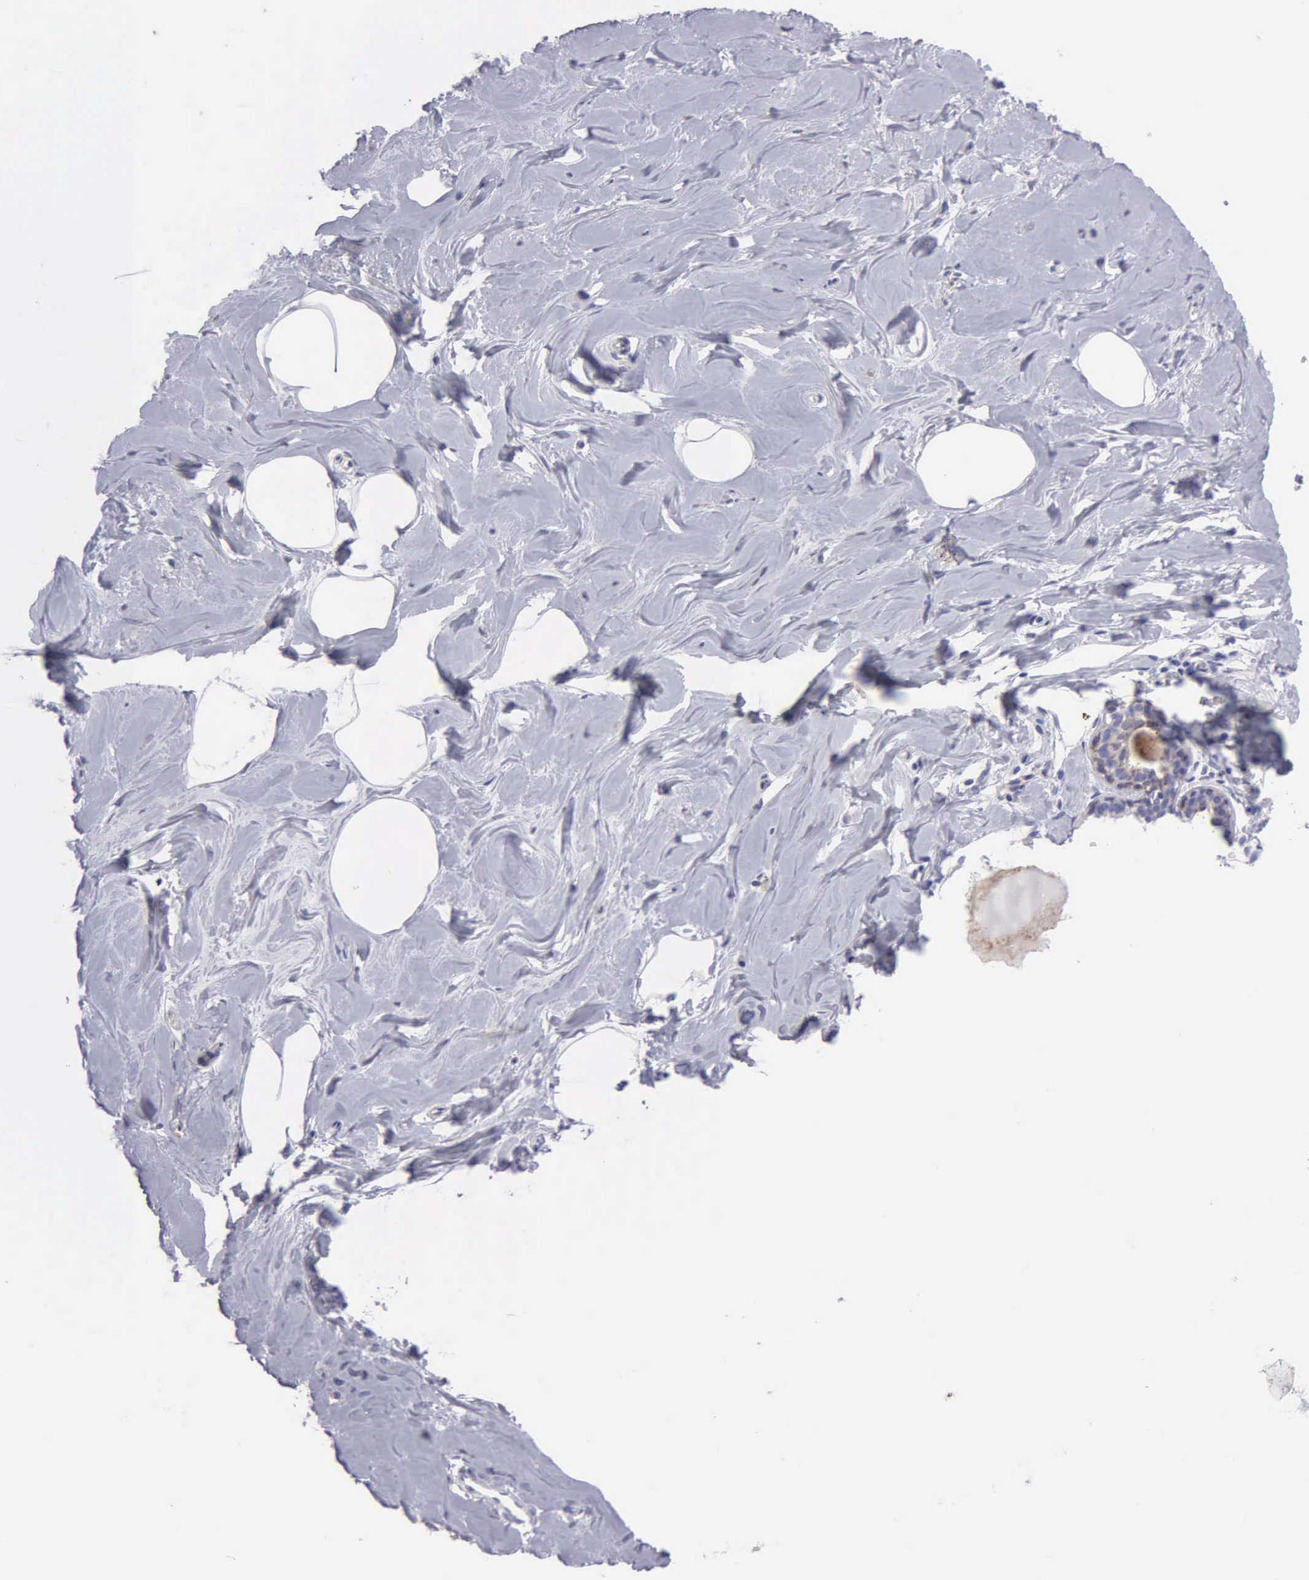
{"staining": {"intensity": "negative", "quantity": "none", "location": "none"}, "tissue": "breast", "cell_type": "Adipocytes", "image_type": "normal", "snomed": [{"axis": "morphology", "description": "Normal tissue, NOS"}, {"axis": "topography", "description": "Breast"}], "caption": "Immunohistochemical staining of unremarkable human breast displays no significant staining in adipocytes. (DAB (3,3'-diaminobenzidine) immunohistochemistry with hematoxylin counter stain).", "gene": "APP", "patient": {"sex": "female", "age": 44}}